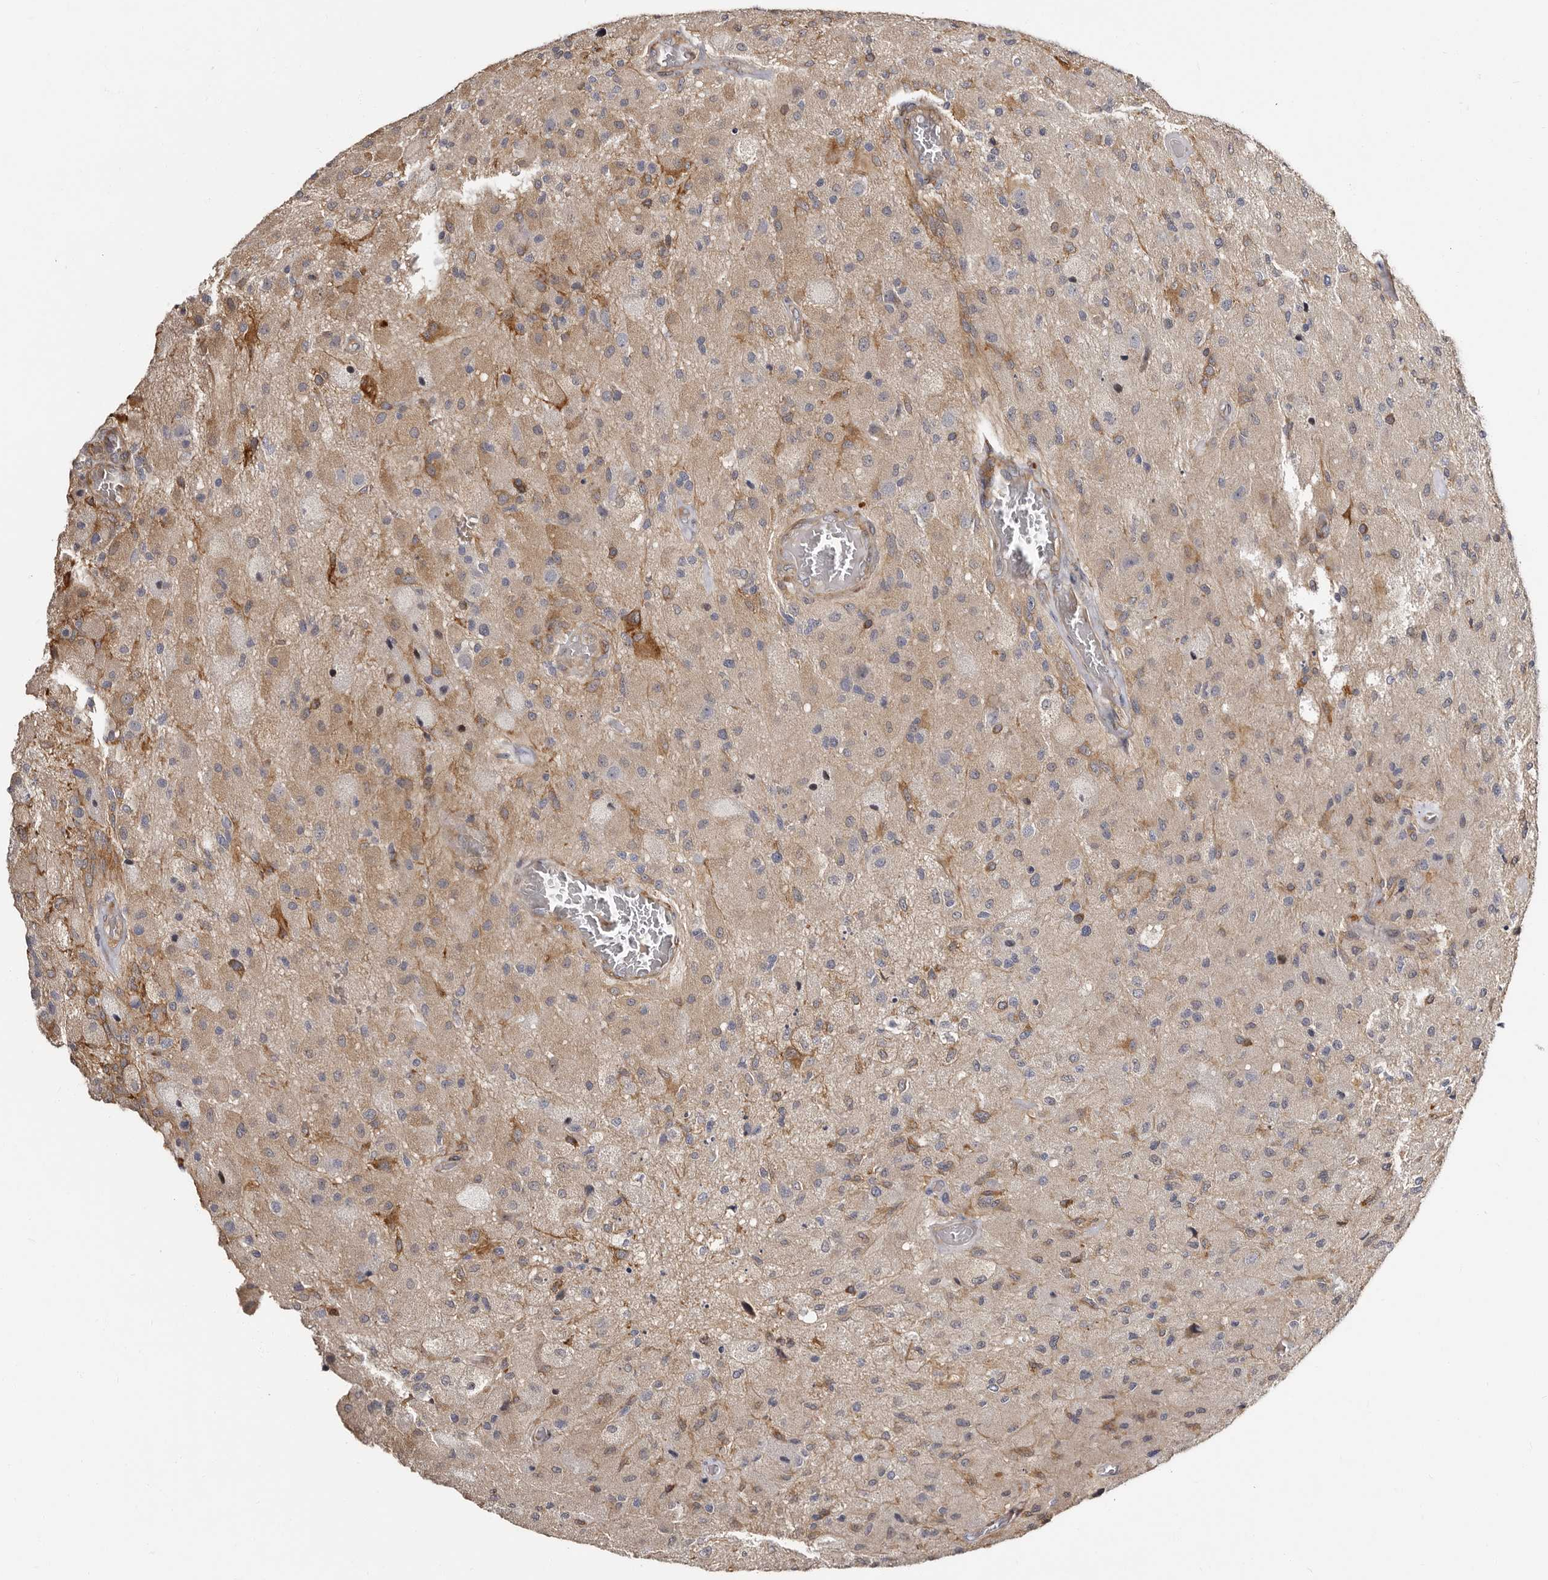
{"staining": {"intensity": "moderate", "quantity": "<25%", "location": "cytoplasmic/membranous"}, "tissue": "glioma", "cell_type": "Tumor cells", "image_type": "cancer", "snomed": [{"axis": "morphology", "description": "Normal tissue, NOS"}, {"axis": "morphology", "description": "Glioma, malignant, High grade"}, {"axis": "topography", "description": "Cerebral cortex"}], "caption": "This histopathology image reveals immunohistochemistry (IHC) staining of human glioma, with low moderate cytoplasmic/membranous positivity in approximately <25% of tumor cells.", "gene": "TBC1D22B", "patient": {"sex": "male", "age": 77}}